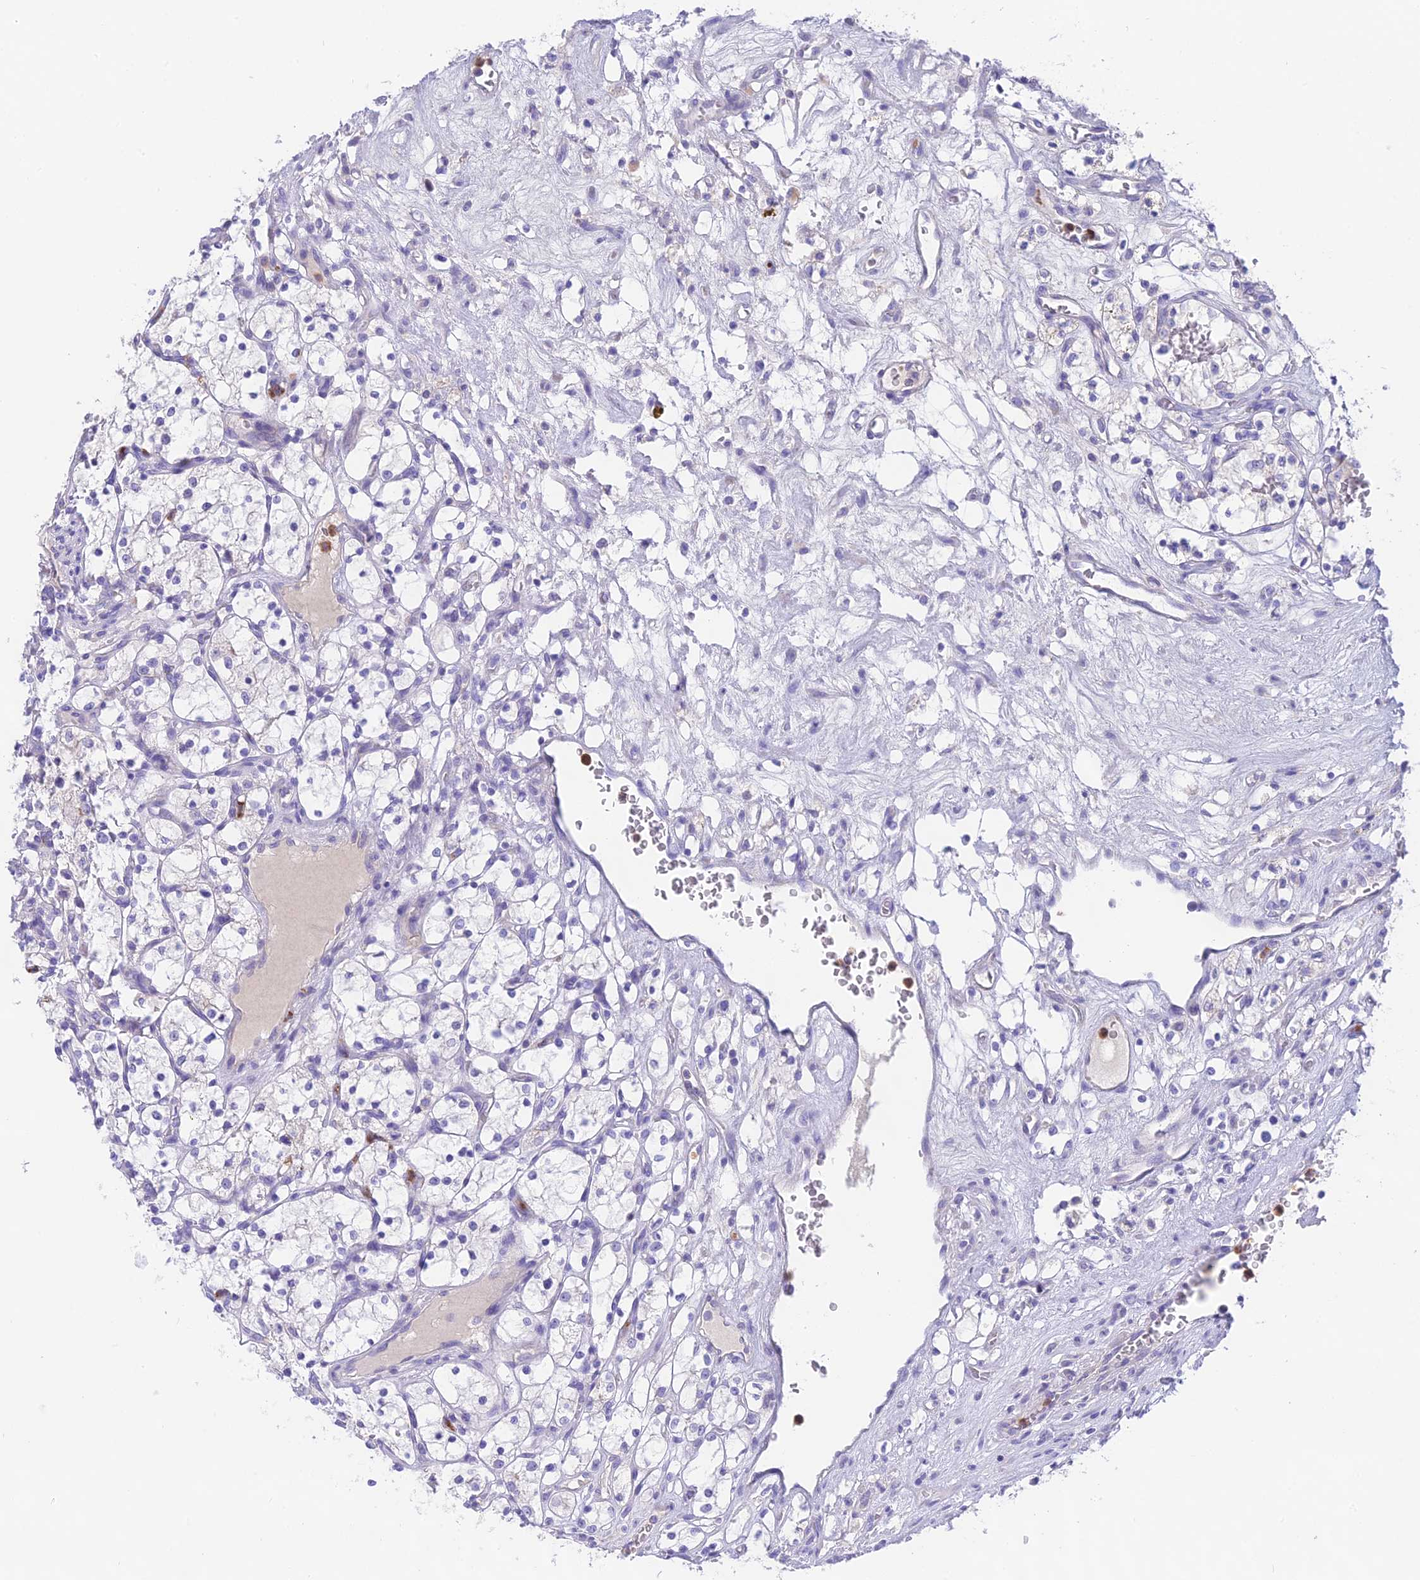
{"staining": {"intensity": "negative", "quantity": "none", "location": "none"}, "tissue": "renal cancer", "cell_type": "Tumor cells", "image_type": "cancer", "snomed": [{"axis": "morphology", "description": "Adenocarcinoma, NOS"}, {"axis": "topography", "description": "Kidney"}], "caption": "Tumor cells show no significant staining in adenocarcinoma (renal).", "gene": "KIAA0408", "patient": {"sex": "female", "age": 69}}